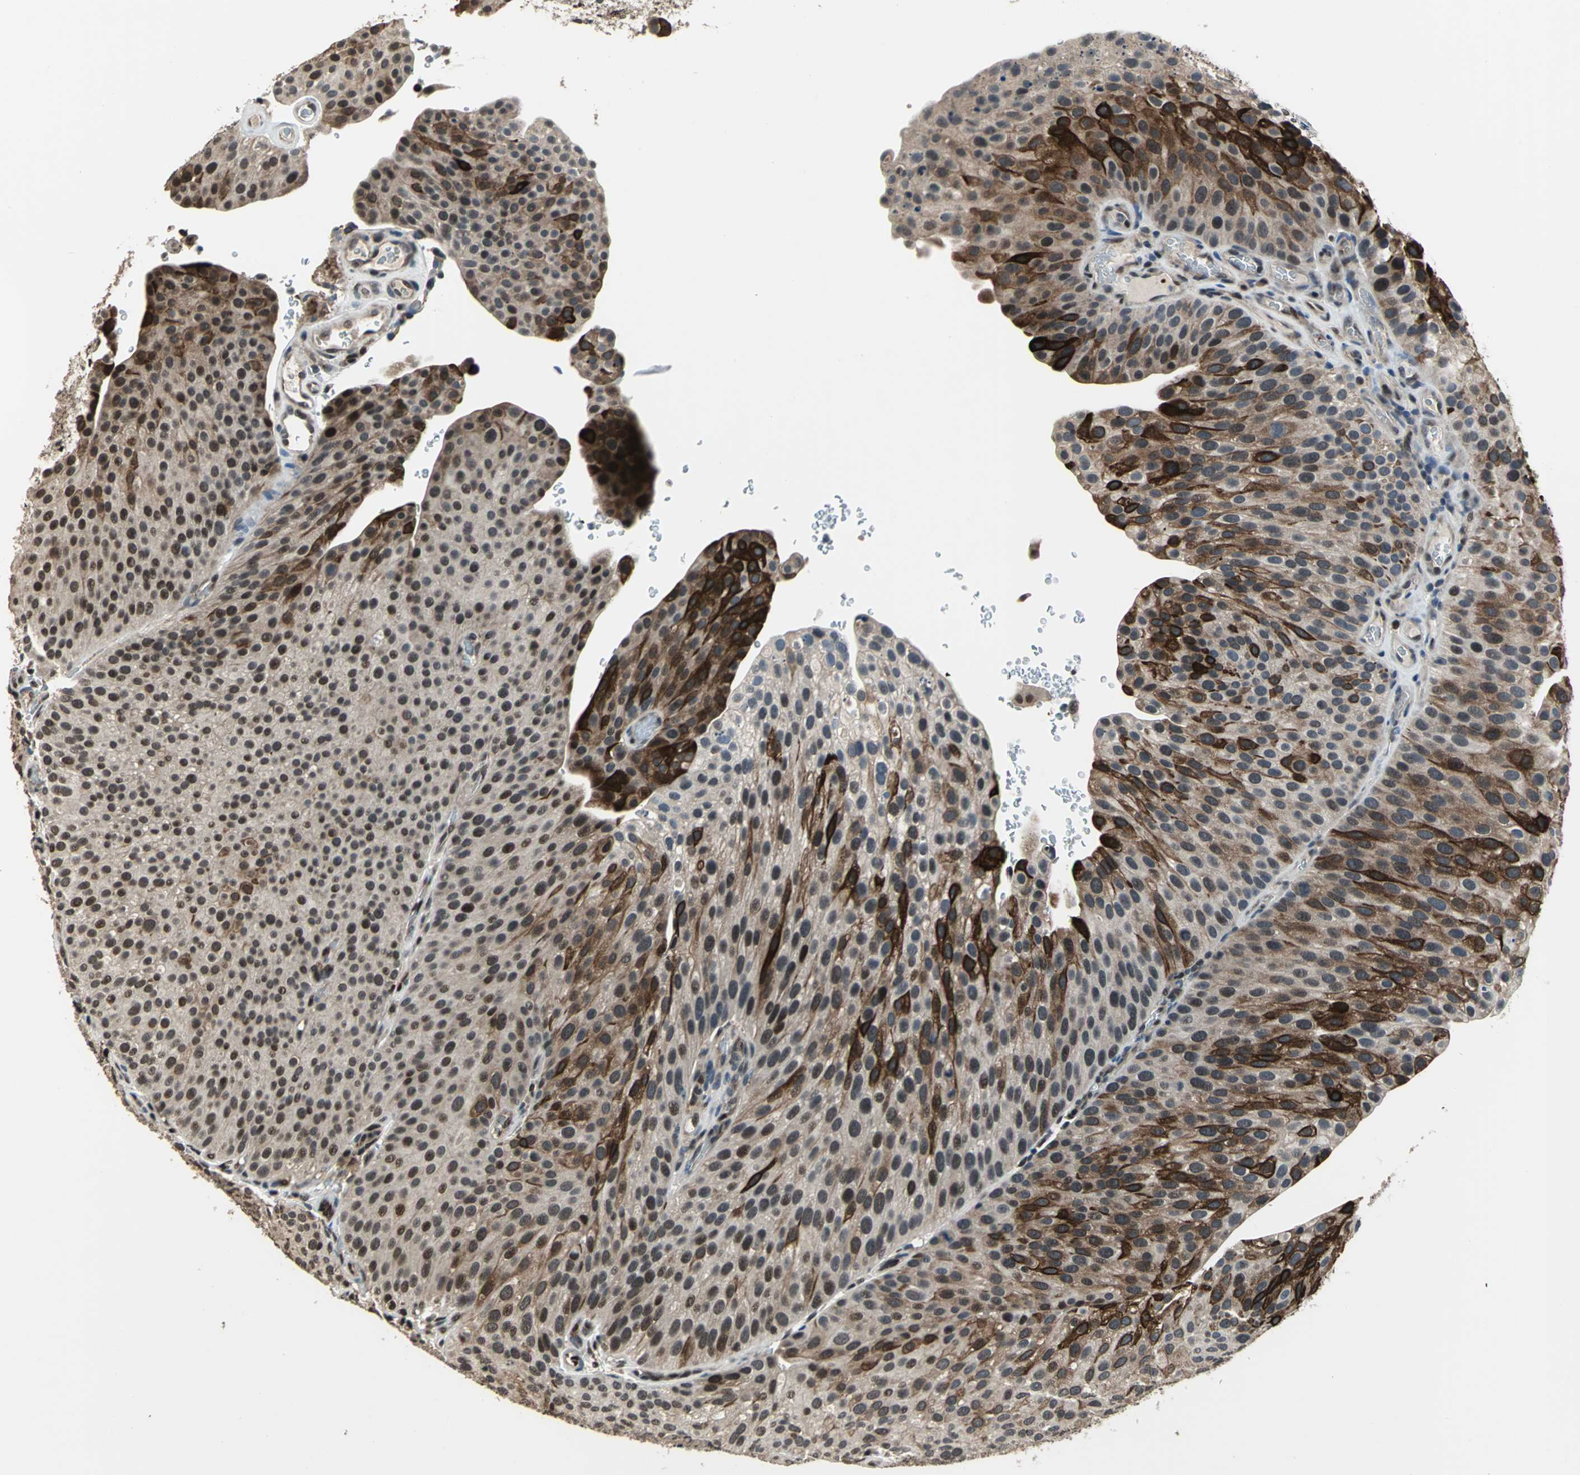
{"staining": {"intensity": "moderate", "quantity": ">75%", "location": "nuclear"}, "tissue": "urothelial cancer", "cell_type": "Tumor cells", "image_type": "cancer", "snomed": [{"axis": "morphology", "description": "Urothelial carcinoma, Low grade"}, {"axis": "topography", "description": "Smooth muscle"}, {"axis": "topography", "description": "Urinary bladder"}], "caption": "Immunohistochemical staining of human urothelial cancer exhibits moderate nuclear protein positivity in approximately >75% of tumor cells.", "gene": "MIS18BP1", "patient": {"sex": "male", "age": 60}}